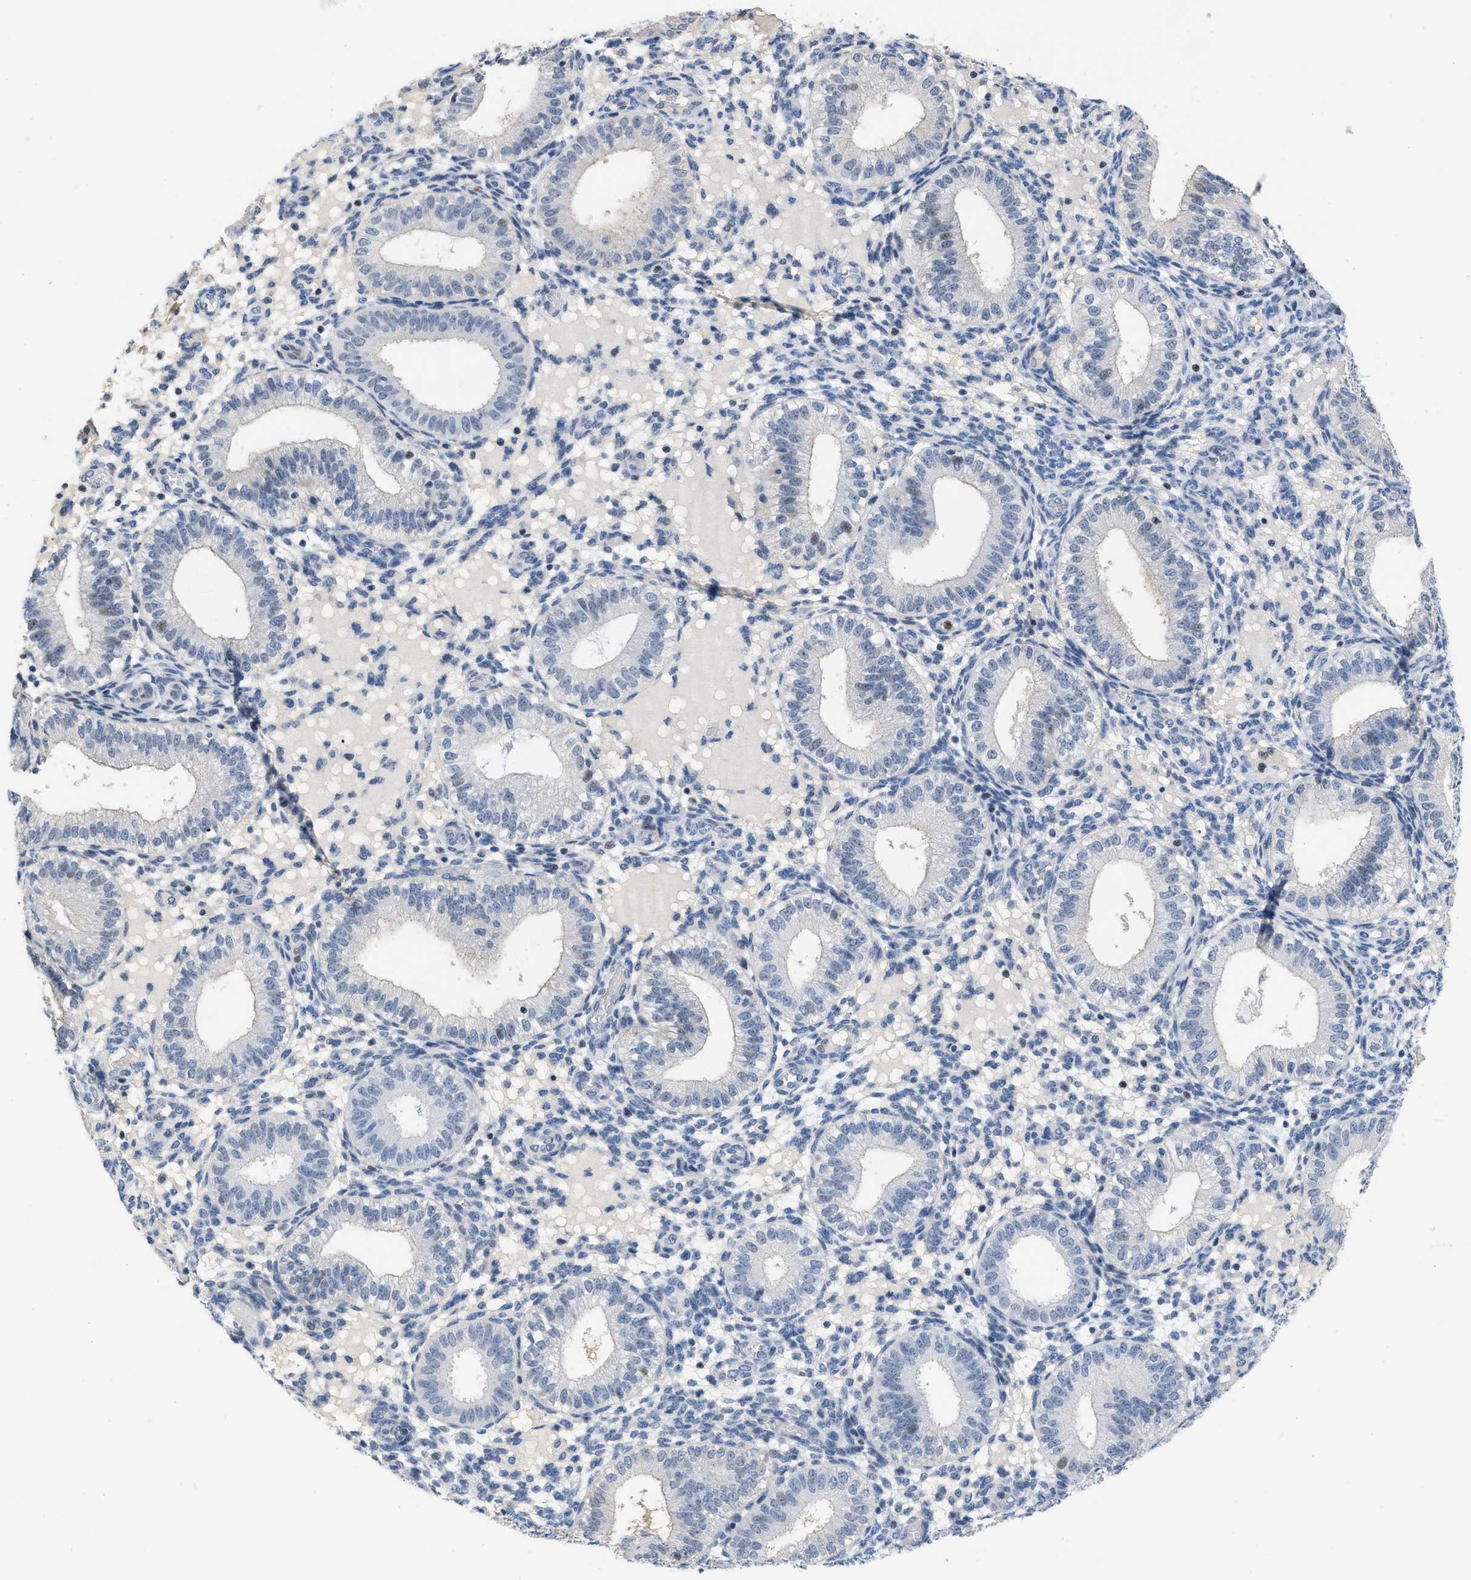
{"staining": {"intensity": "negative", "quantity": "none", "location": "none"}, "tissue": "endometrium", "cell_type": "Cells in endometrial stroma", "image_type": "normal", "snomed": [{"axis": "morphology", "description": "Normal tissue, NOS"}, {"axis": "topography", "description": "Endometrium"}], "caption": "The micrograph displays no significant positivity in cells in endometrial stroma of endometrium. (IHC, brightfield microscopy, high magnification).", "gene": "BOLL", "patient": {"sex": "female", "age": 39}}